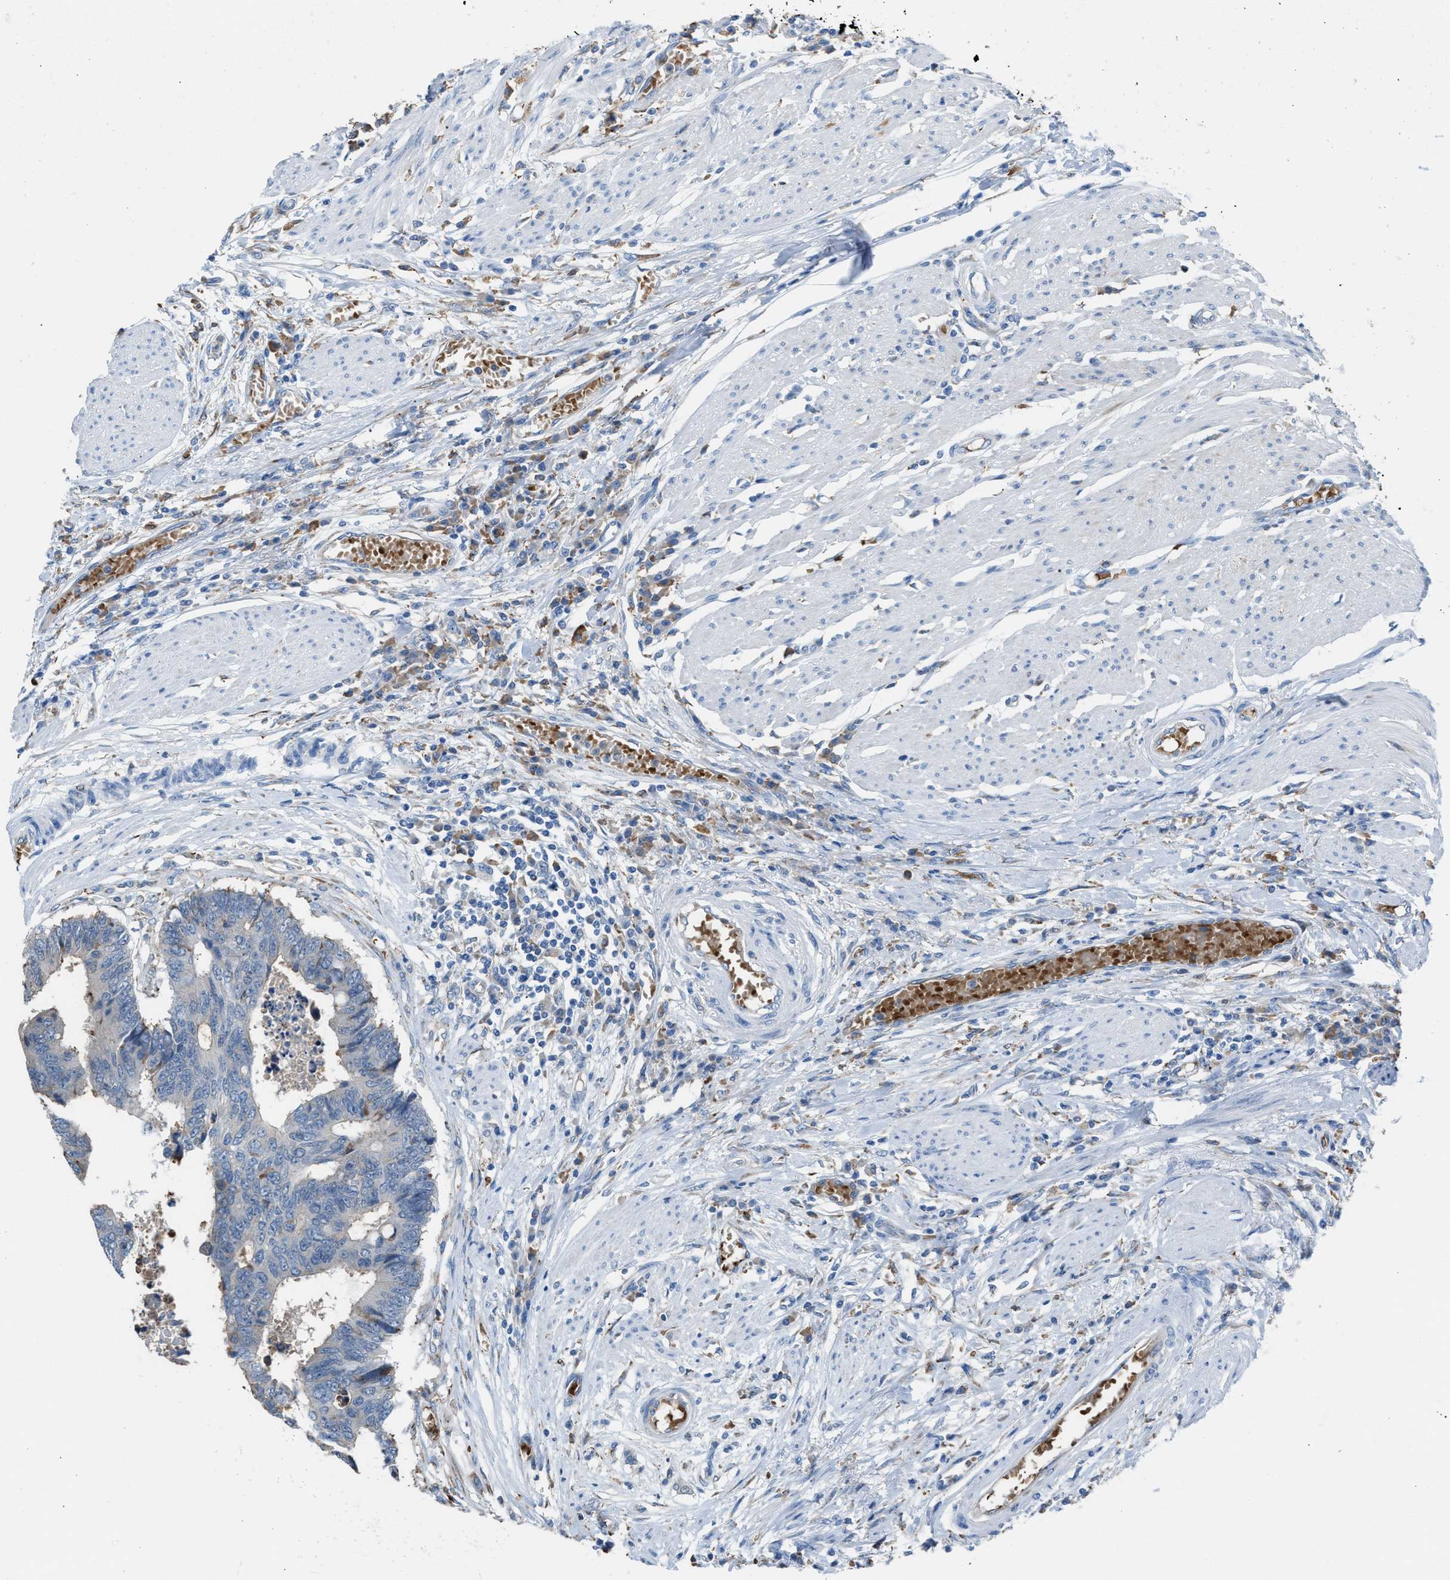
{"staining": {"intensity": "negative", "quantity": "none", "location": "none"}, "tissue": "colorectal cancer", "cell_type": "Tumor cells", "image_type": "cancer", "snomed": [{"axis": "morphology", "description": "Adenocarcinoma, NOS"}, {"axis": "topography", "description": "Rectum"}], "caption": "Colorectal cancer was stained to show a protein in brown. There is no significant expression in tumor cells.", "gene": "CA3", "patient": {"sex": "male", "age": 84}}